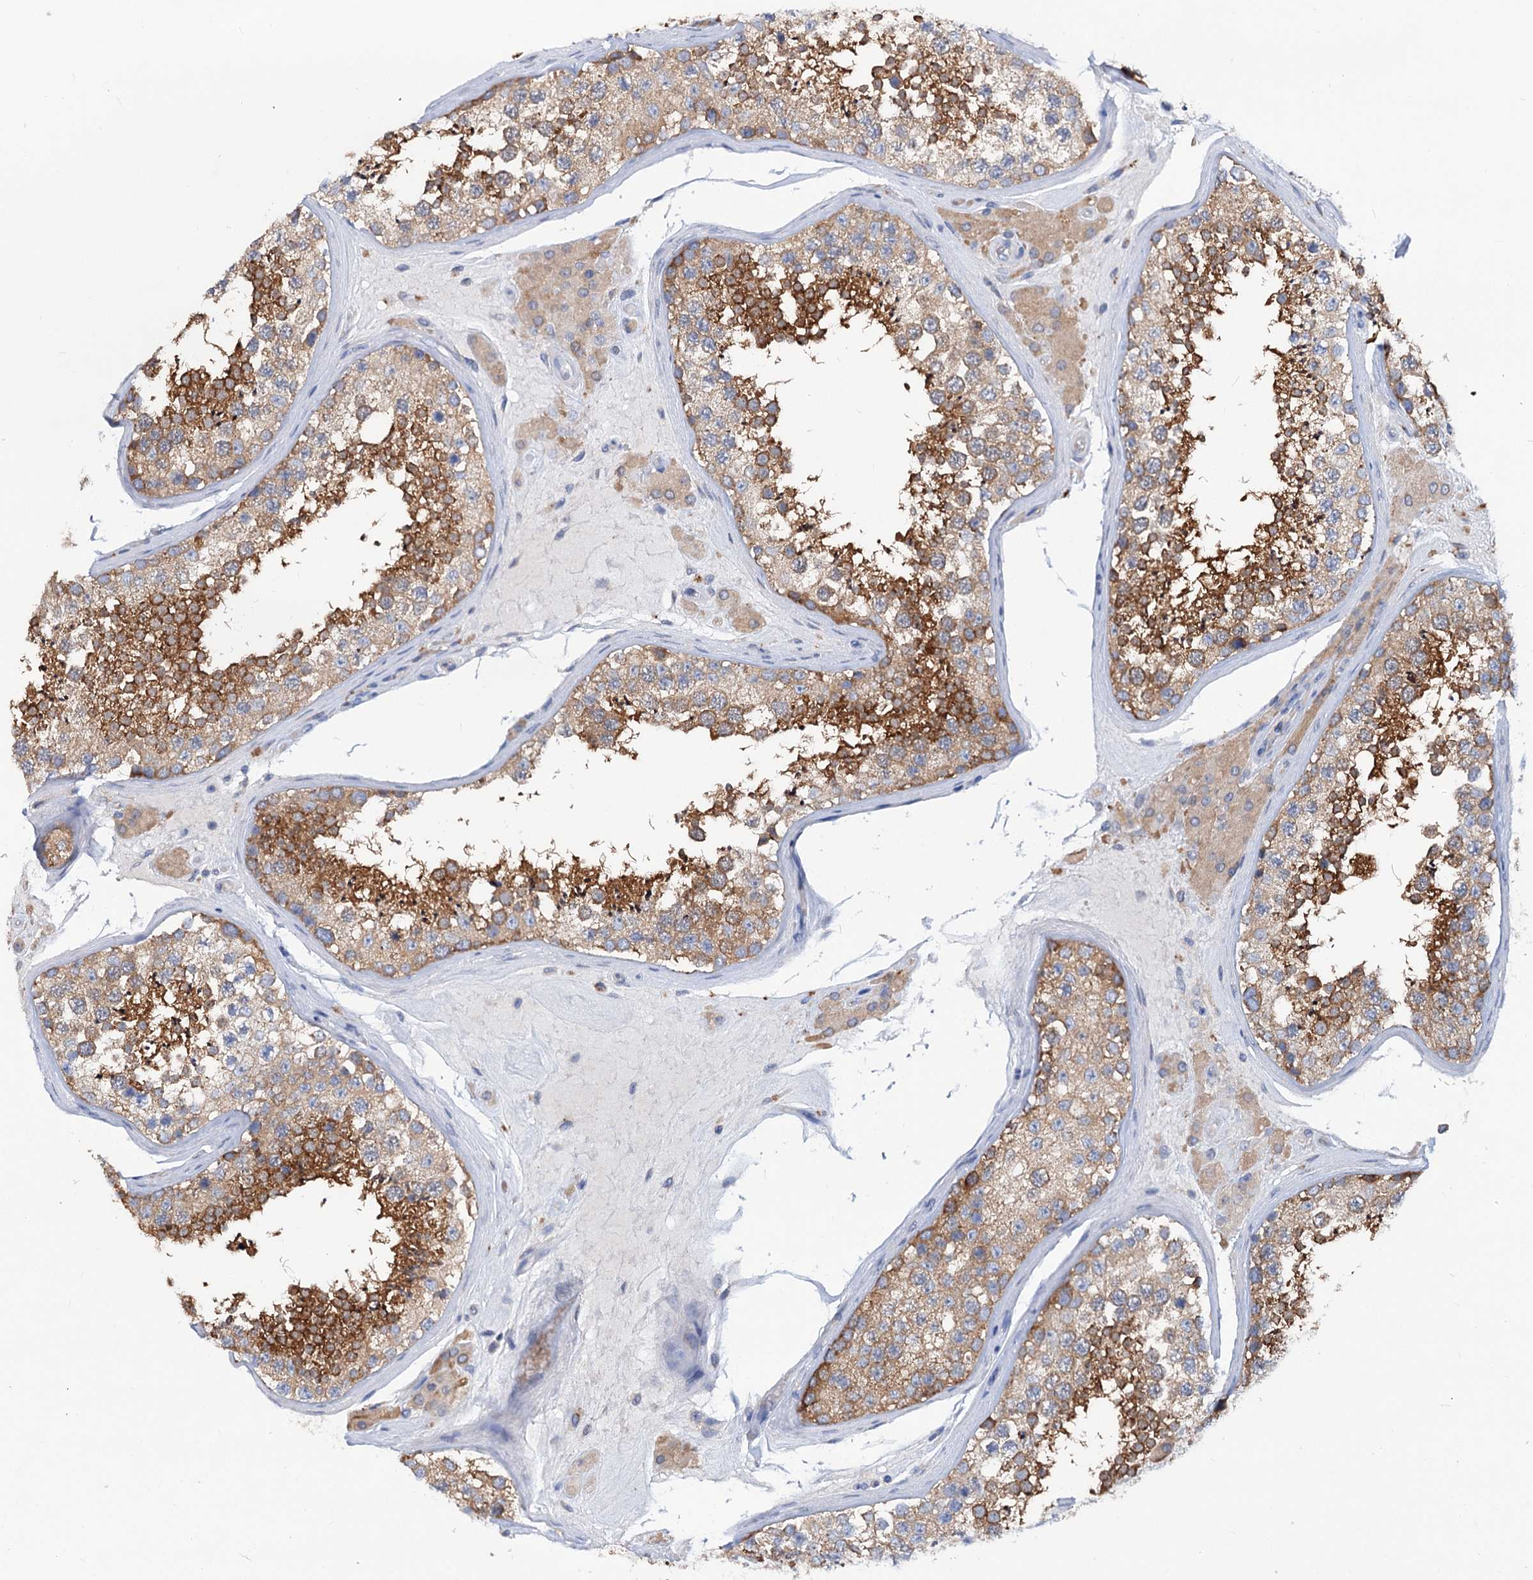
{"staining": {"intensity": "strong", "quantity": "25%-75%", "location": "cytoplasmic/membranous"}, "tissue": "testis", "cell_type": "Cells in seminiferous ducts", "image_type": "normal", "snomed": [{"axis": "morphology", "description": "Normal tissue, NOS"}, {"axis": "topography", "description": "Testis"}], "caption": "This image reveals IHC staining of unremarkable testis, with high strong cytoplasmic/membranous positivity in about 25%-75% of cells in seminiferous ducts.", "gene": "TRIM55", "patient": {"sex": "male", "age": 46}}